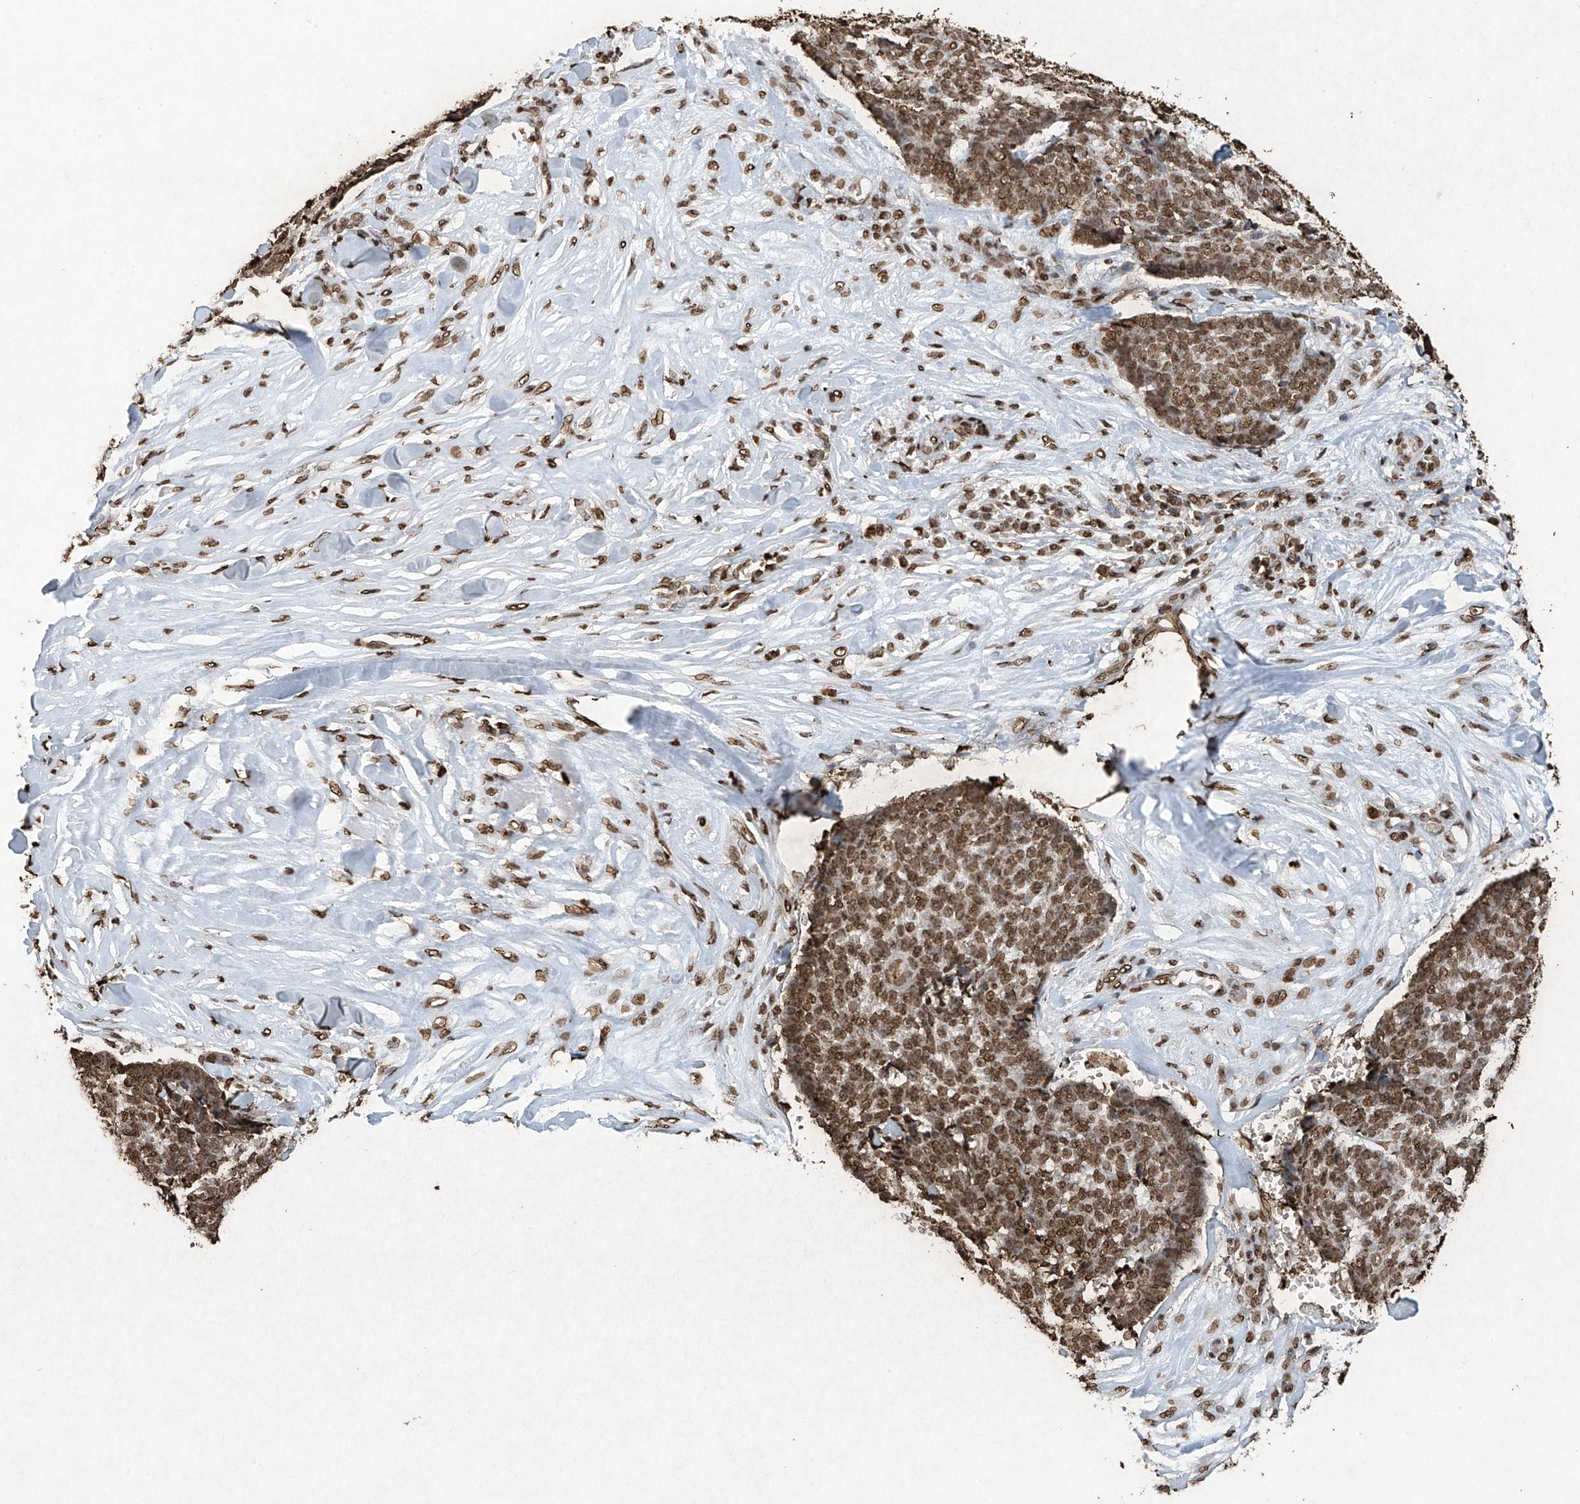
{"staining": {"intensity": "strong", "quantity": ">75%", "location": "nuclear"}, "tissue": "skin cancer", "cell_type": "Tumor cells", "image_type": "cancer", "snomed": [{"axis": "morphology", "description": "Basal cell carcinoma"}, {"axis": "topography", "description": "Skin"}], "caption": "Protein positivity by immunohistochemistry displays strong nuclear staining in approximately >75% of tumor cells in skin cancer (basal cell carcinoma).", "gene": "H3-3A", "patient": {"sex": "male", "age": 84}}